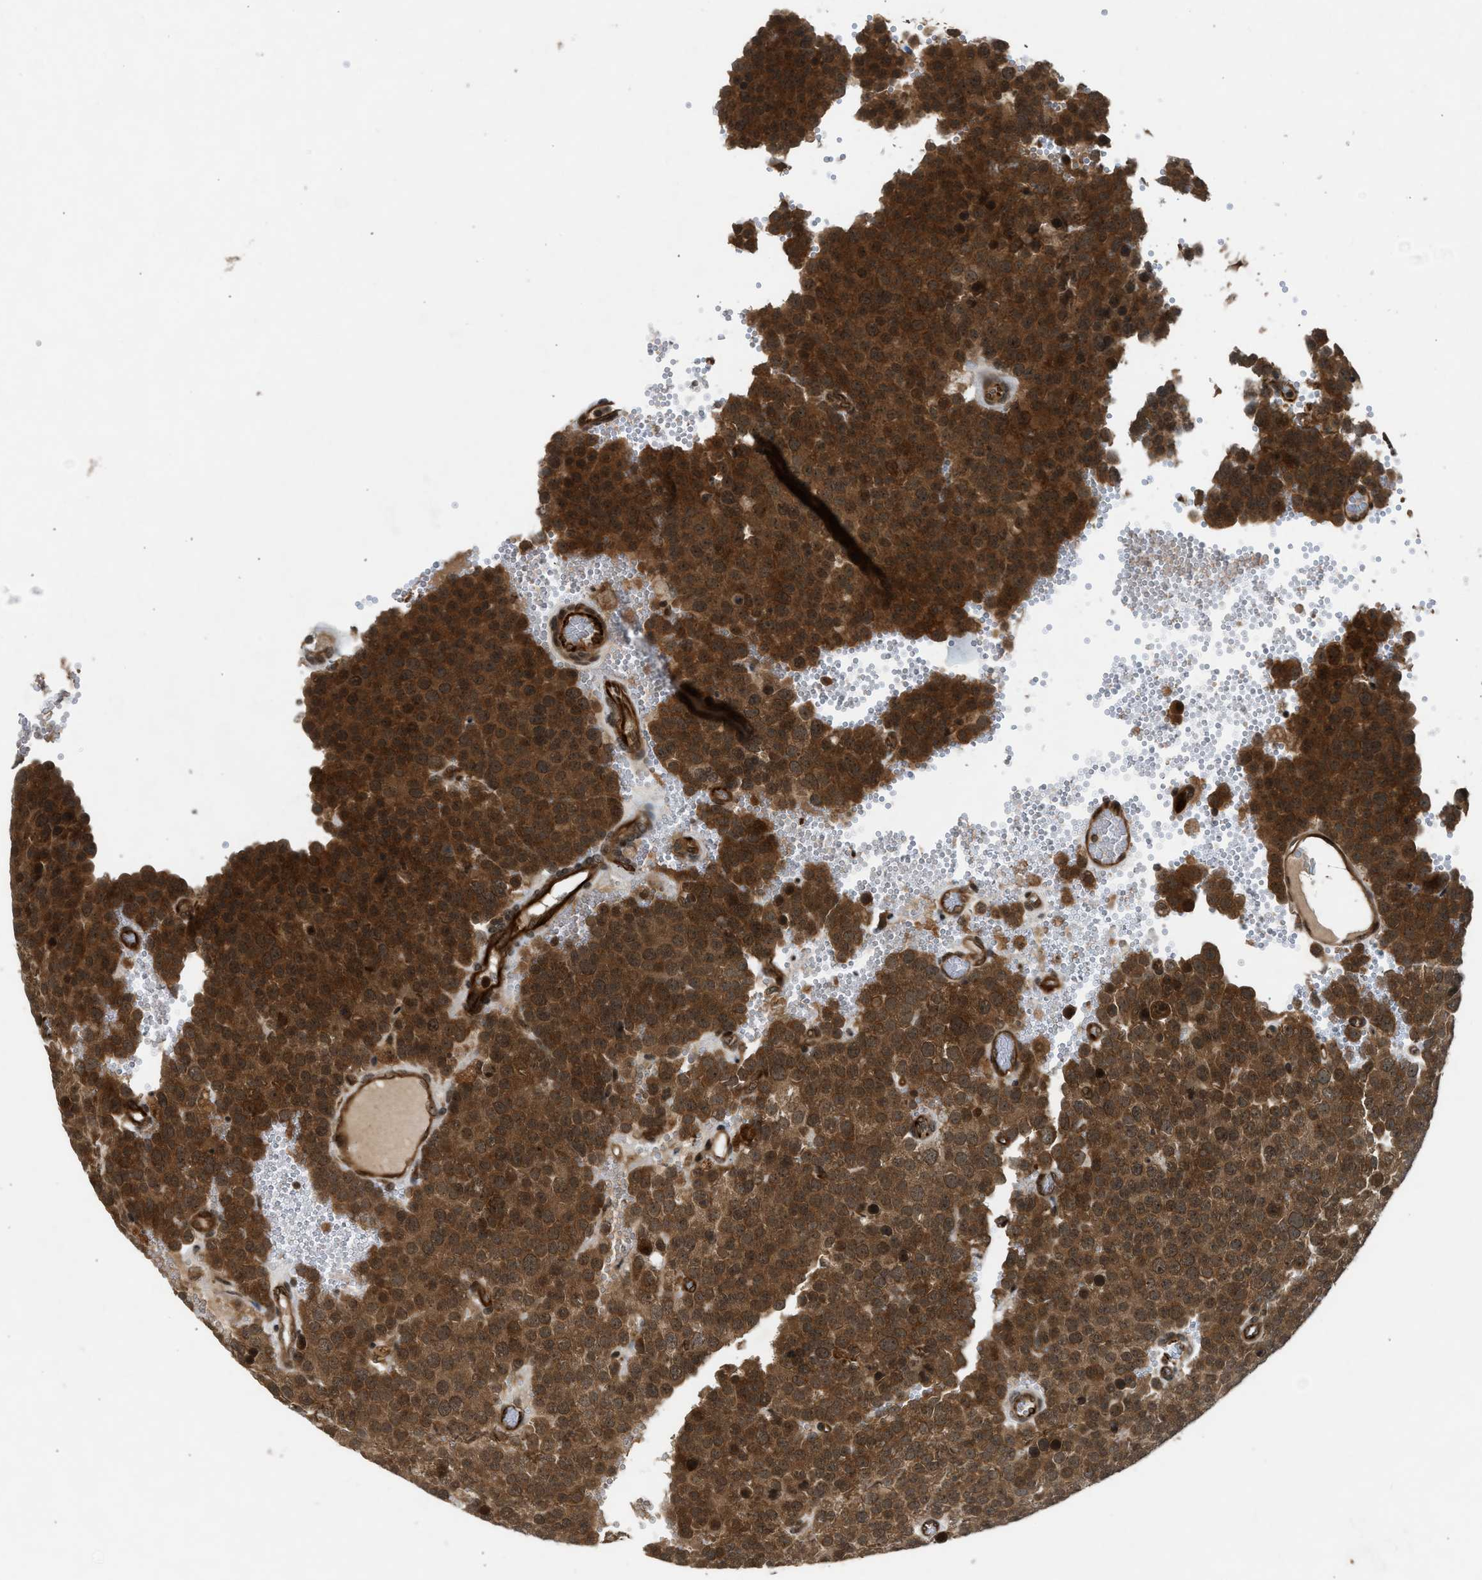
{"staining": {"intensity": "strong", "quantity": ">75%", "location": "cytoplasmic/membranous,nuclear"}, "tissue": "testis cancer", "cell_type": "Tumor cells", "image_type": "cancer", "snomed": [{"axis": "morphology", "description": "Seminoma, NOS"}, {"axis": "topography", "description": "Testis"}], "caption": "Protein analysis of testis cancer (seminoma) tissue demonstrates strong cytoplasmic/membranous and nuclear staining in approximately >75% of tumor cells.", "gene": "TXNL1", "patient": {"sex": "male", "age": 71}}